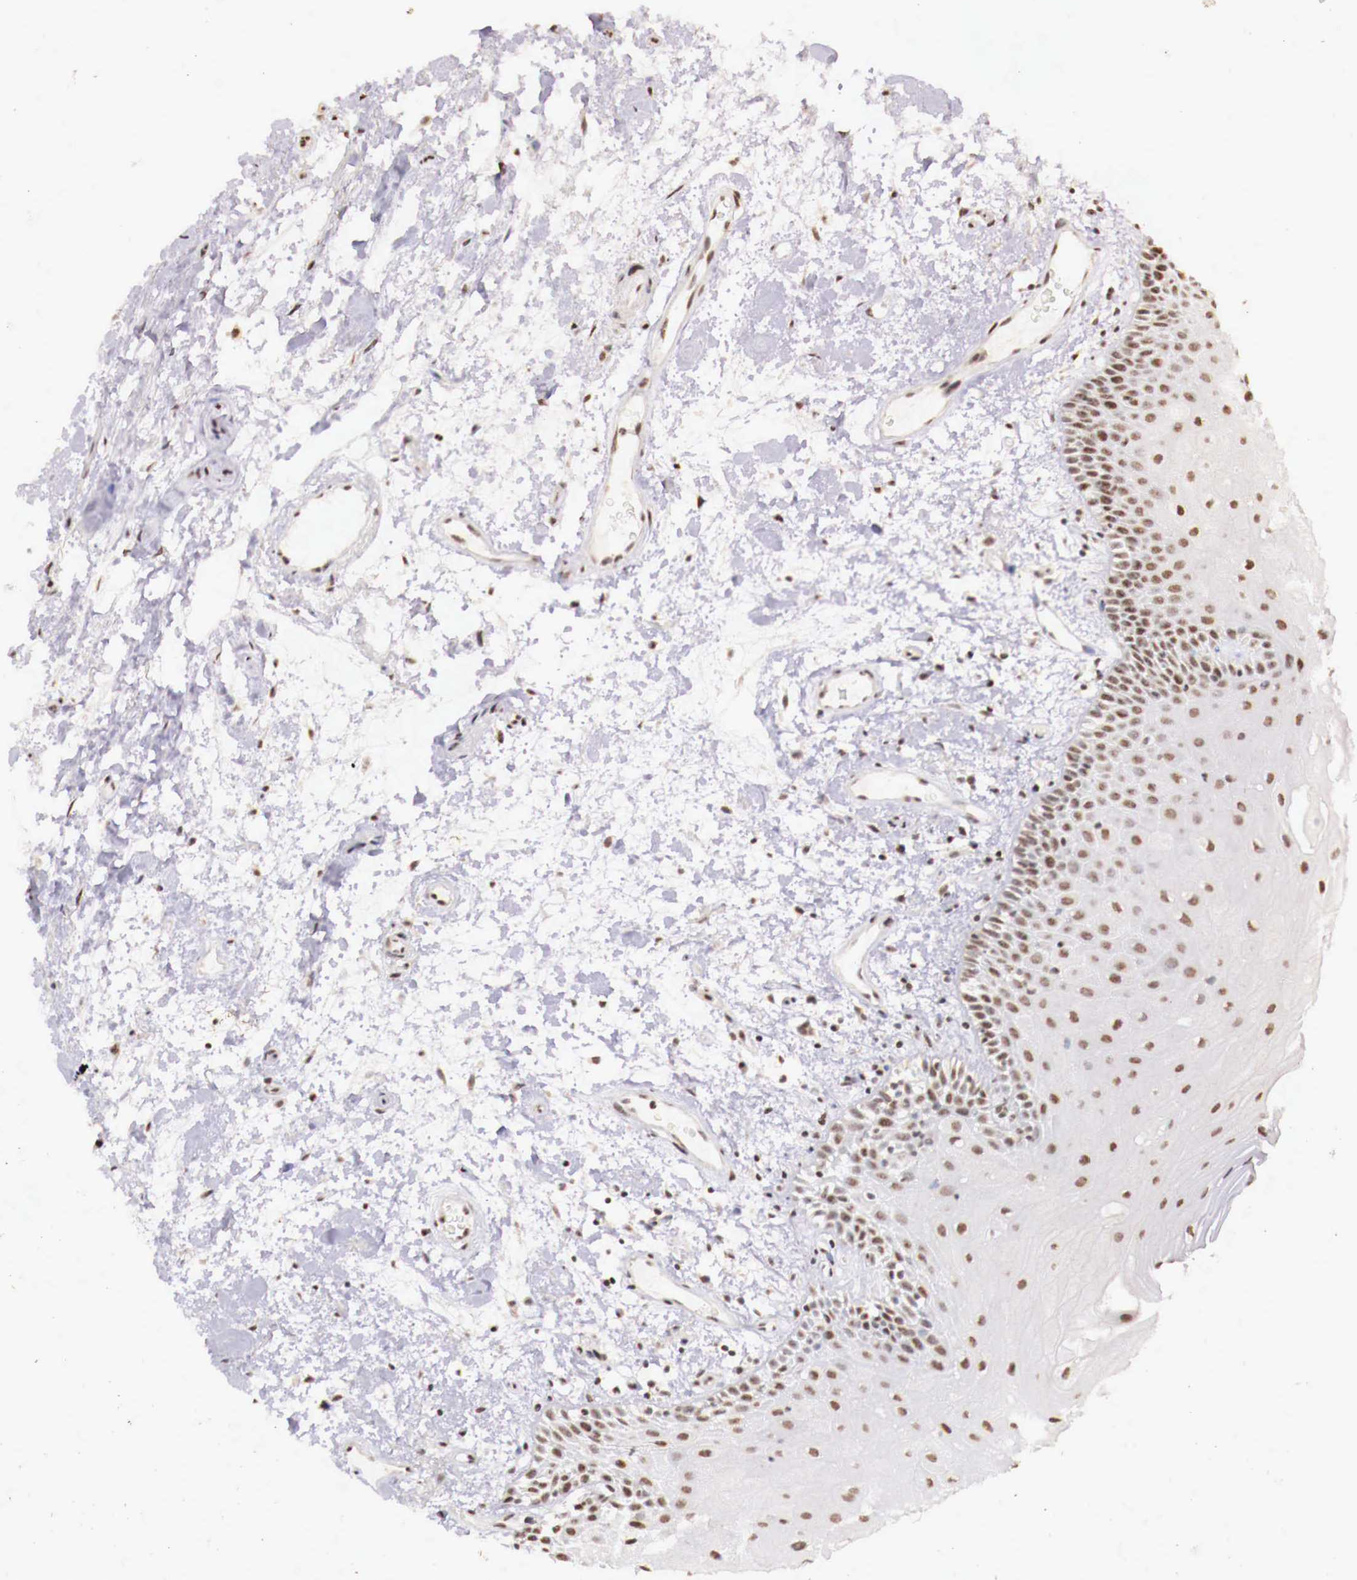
{"staining": {"intensity": "weak", "quantity": ">75%", "location": "nuclear"}, "tissue": "oral mucosa", "cell_type": "Squamous epithelial cells", "image_type": "normal", "snomed": [{"axis": "morphology", "description": "Normal tissue, NOS"}, {"axis": "topography", "description": "Oral tissue"}], "caption": "A brown stain highlights weak nuclear staining of a protein in squamous epithelial cells of unremarkable human oral mucosa.", "gene": "SP1", "patient": {"sex": "female", "age": 79}}